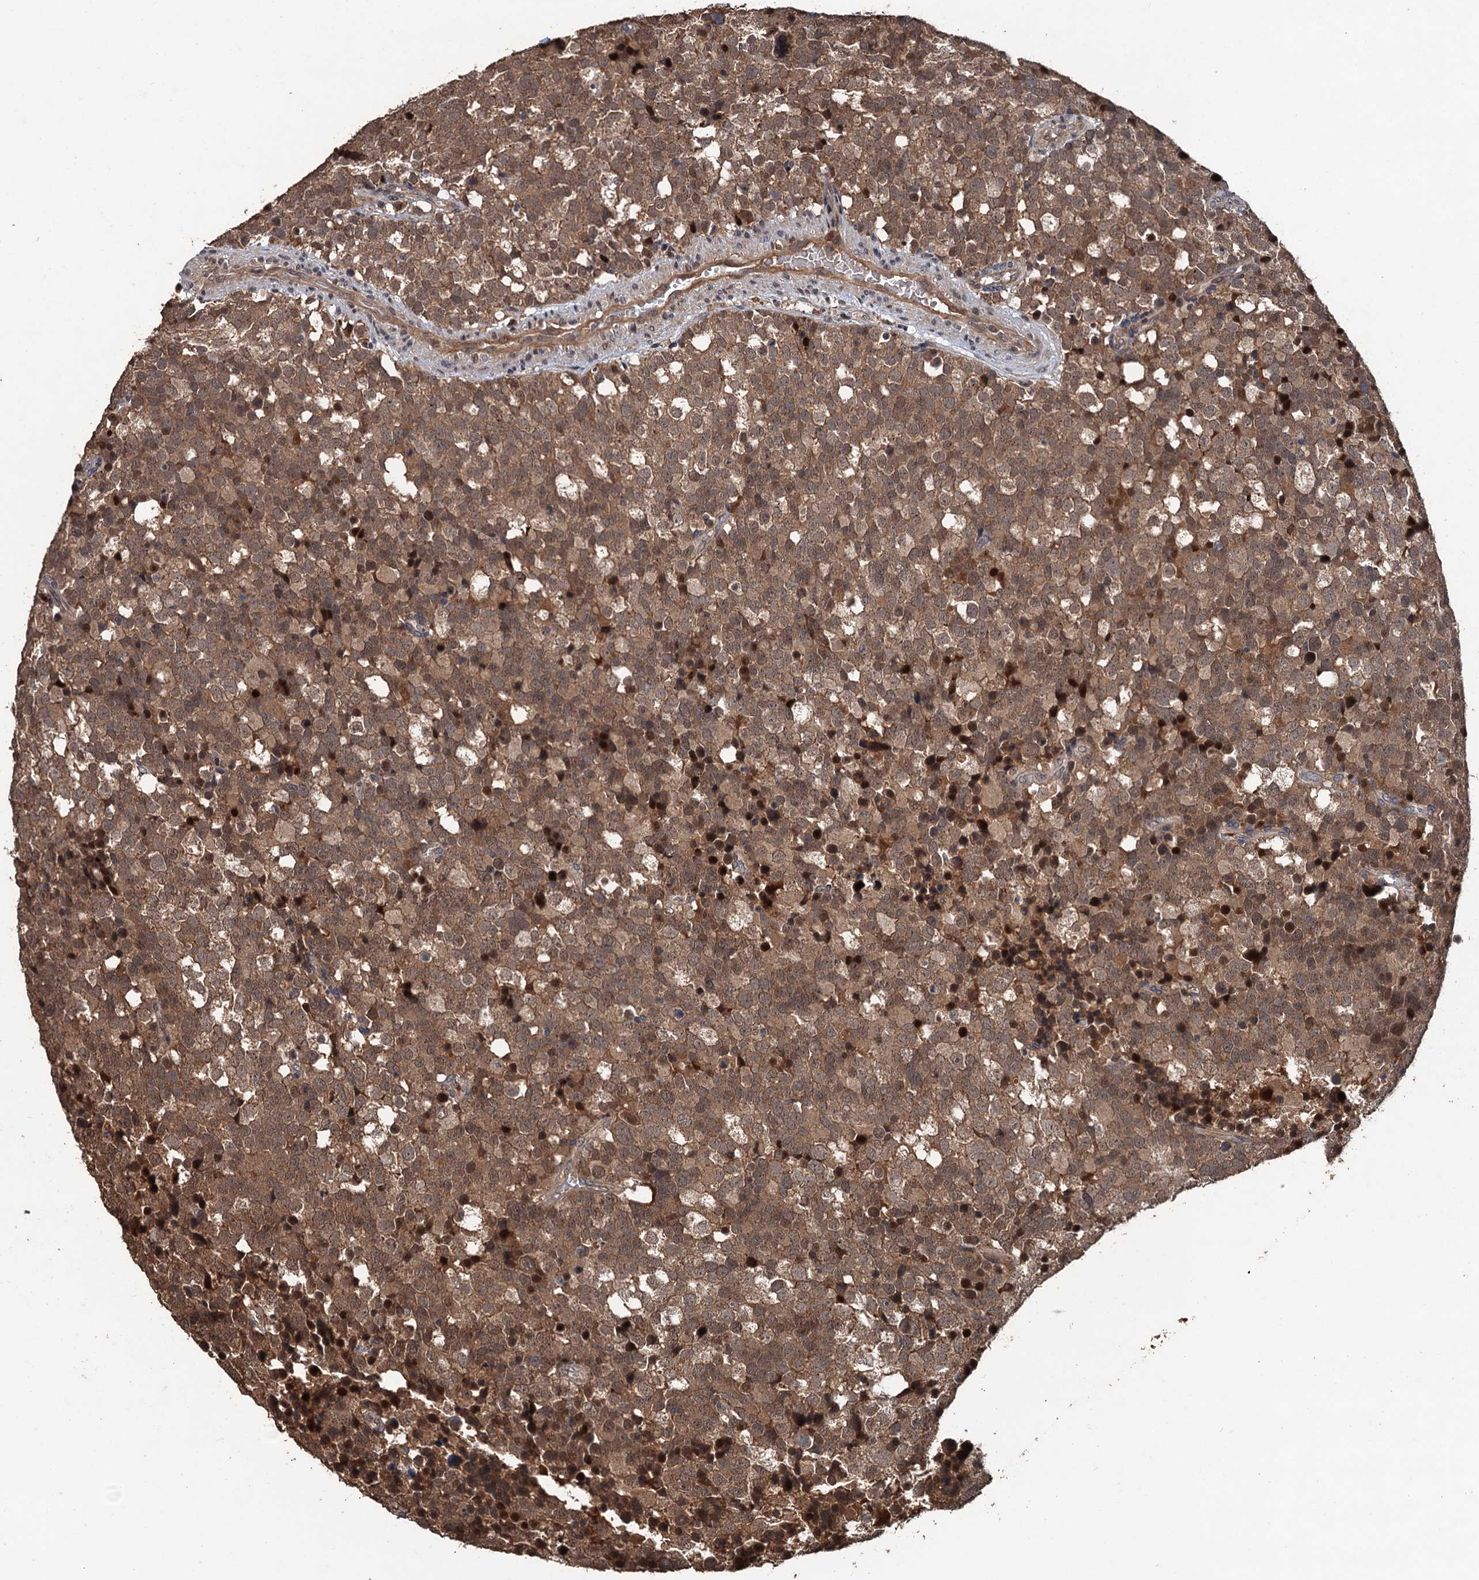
{"staining": {"intensity": "moderate", "quantity": ">75%", "location": "cytoplasmic/membranous"}, "tissue": "testis cancer", "cell_type": "Tumor cells", "image_type": "cancer", "snomed": [{"axis": "morphology", "description": "Seminoma, NOS"}, {"axis": "topography", "description": "Testis"}], "caption": "Protein positivity by IHC reveals moderate cytoplasmic/membranous staining in about >75% of tumor cells in seminoma (testis).", "gene": "ZNF438", "patient": {"sex": "male", "age": 71}}